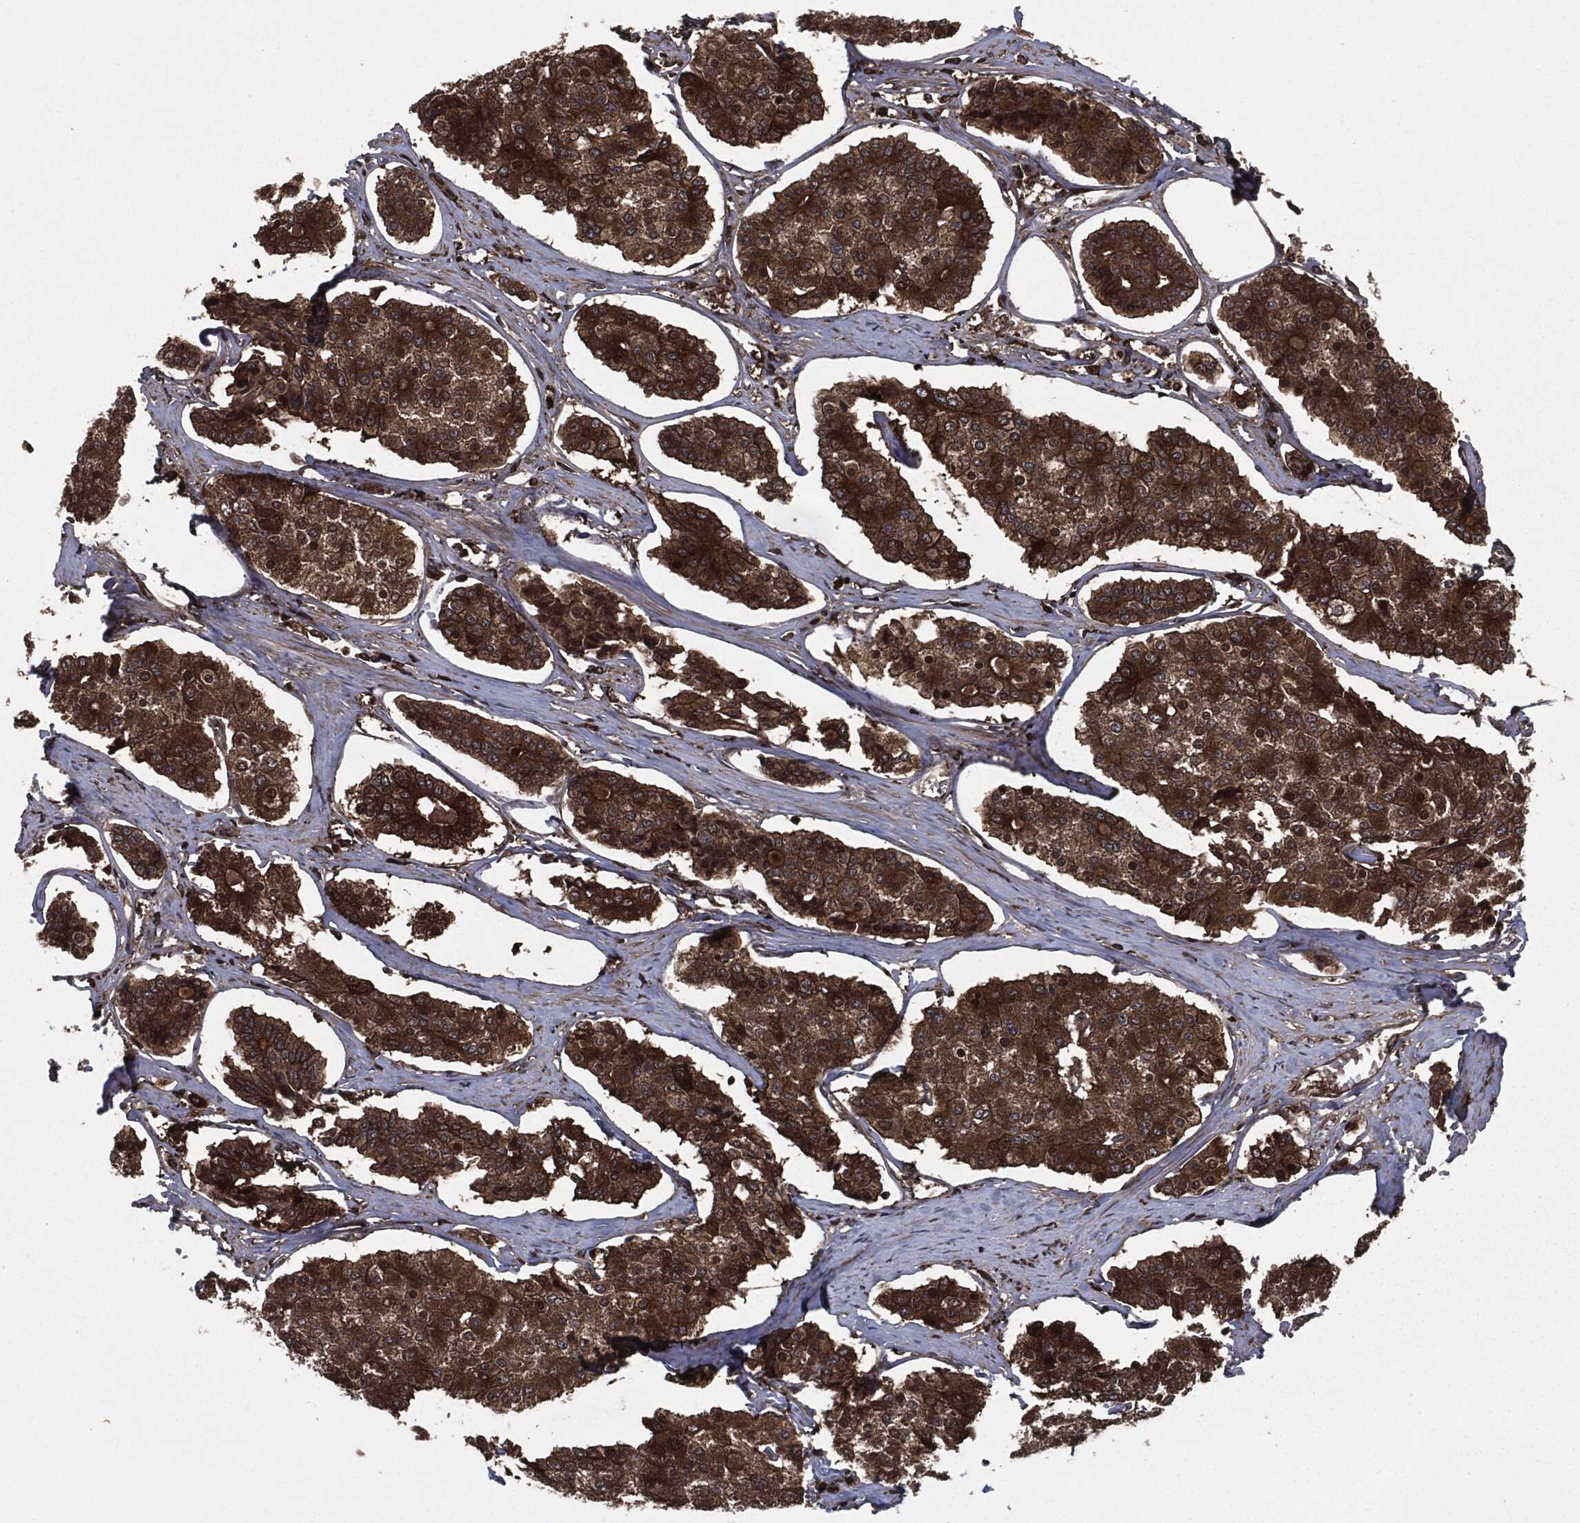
{"staining": {"intensity": "strong", "quantity": ">75%", "location": "cytoplasmic/membranous"}, "tissue": "carcinoid", "cell_type": "Tumor cells", "image_type": "cancer", "snomed": [{"axis": "morphology", "description": "Carcinoid, malignant, NOS"}, {"axis": "topography", "description": "Small intestine"}], "caption": "High-power microscopy captured an IHC micrograph of carcinoid, revealing strong cytoplasmic/membranous expression in approximately >75% of tumor cells.", "gene": "RAP1GDS1", "patient": {"sex": "female", "age": 65}}